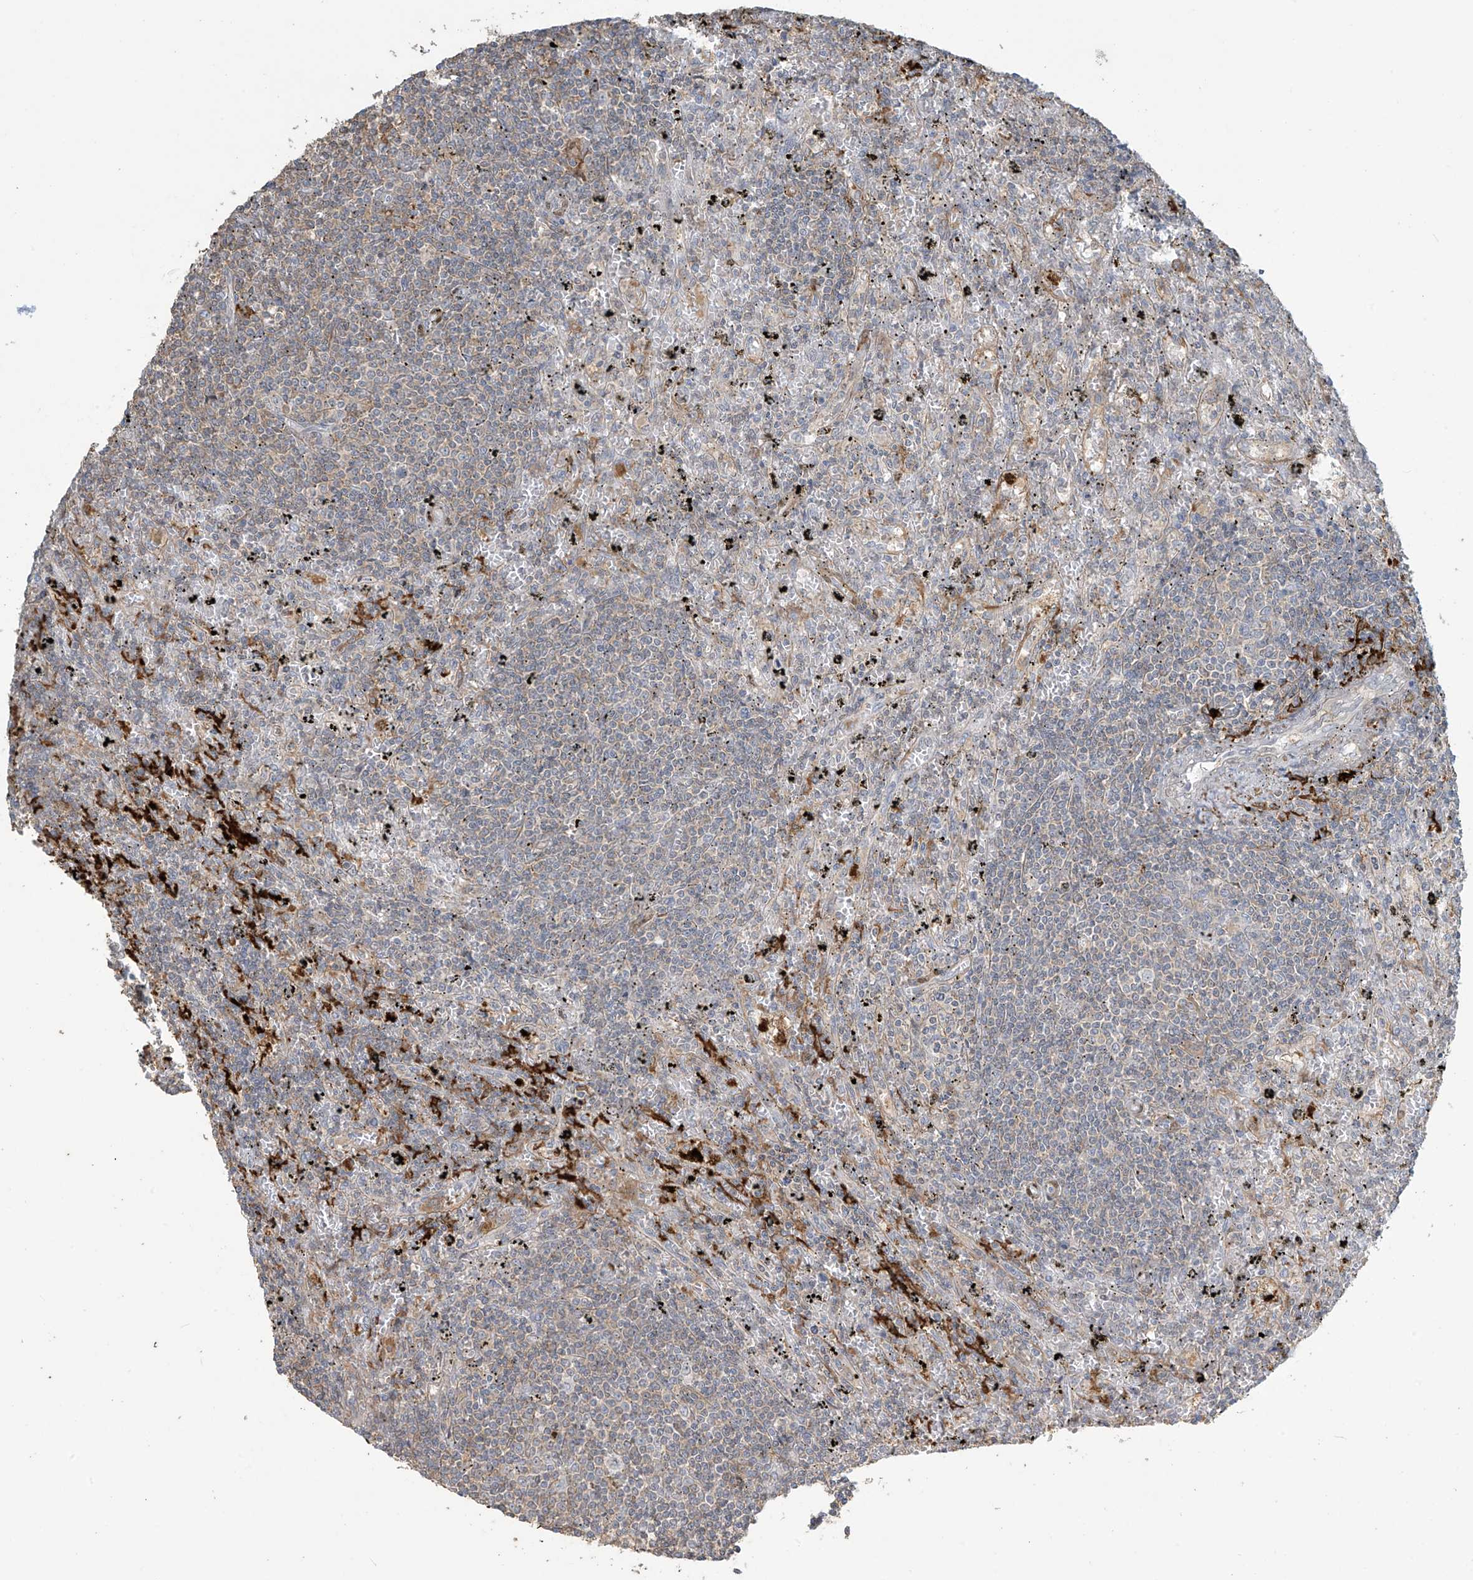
{"staining": {"intensity": "negative", "quantity": "none", "location": "none"}, "tissue": "lymphoma", "cell_type": "Tumor cells", "image_type": "cancer", "snomed": [{"axis": "morphology", "description": "Malignant lymphoma, non-Hodgkin's type, Low grade"}, {"axis": "topography", "description": "Spleen"}], "caption": "This is an IHC photomicrograph of human malignant lymphoma, non-Hodgkin's type (low-grade). There is no expression in tumor cells.", "gene": "TAGAP", "patient": {"sex": "male", "age": 76}}